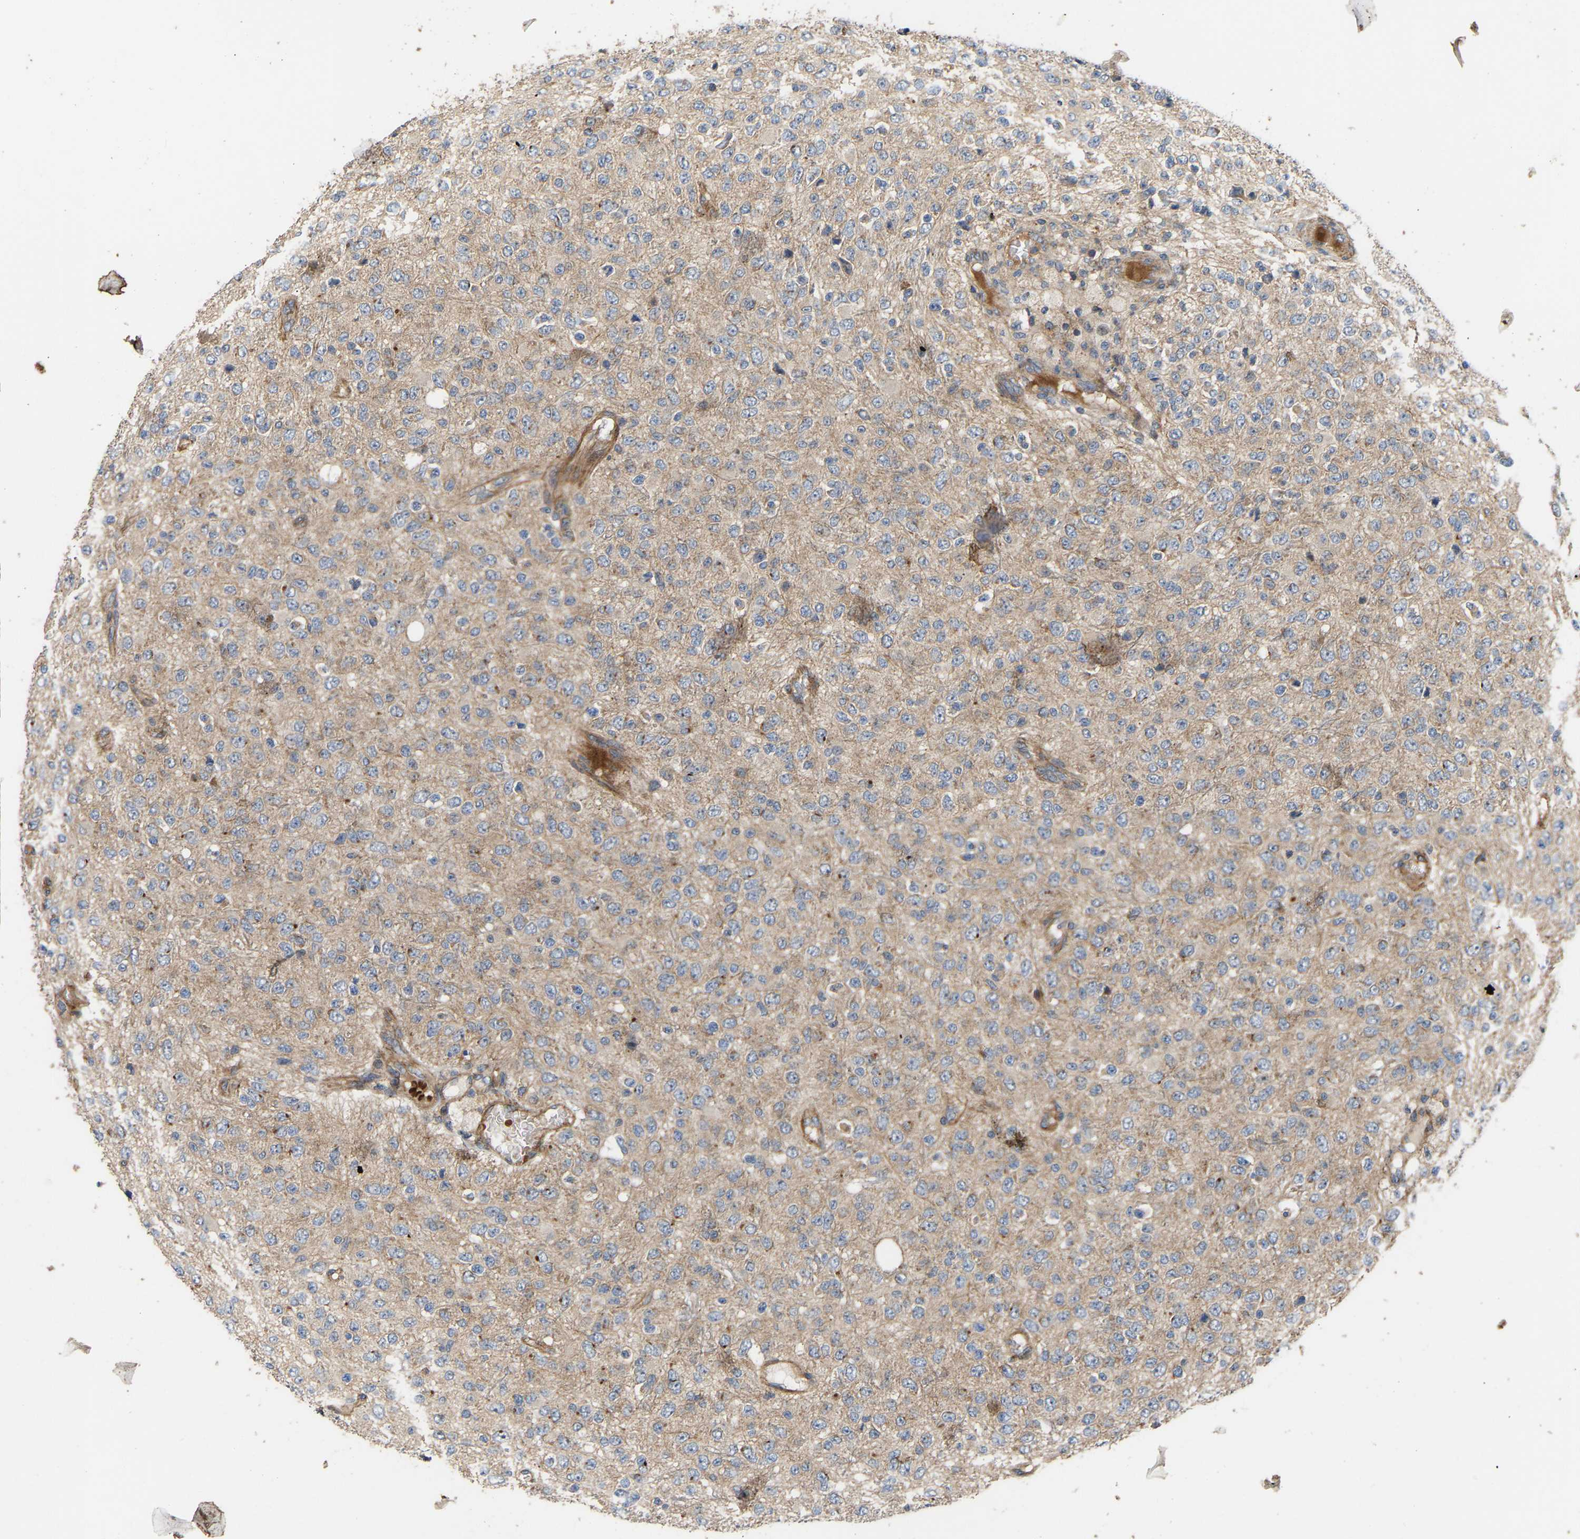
{"staining": {"intensity": "negative", "quantity": "none", "location": "none"}, "tissue": "glioma", "cell_type": "Tumor cells", "image_type": "cancer", "snomed": [{"axis": "morphology", "description": "Glioma, malignant, High grade"}, {"axis": "topography", "description": "pancreas cauda"}], "caption": "An image of glioma stained for a protein demonstrates no brown staining in tumor cells.", "gene": "STAU1", "patient": {"sex": "male", "age": 60}}